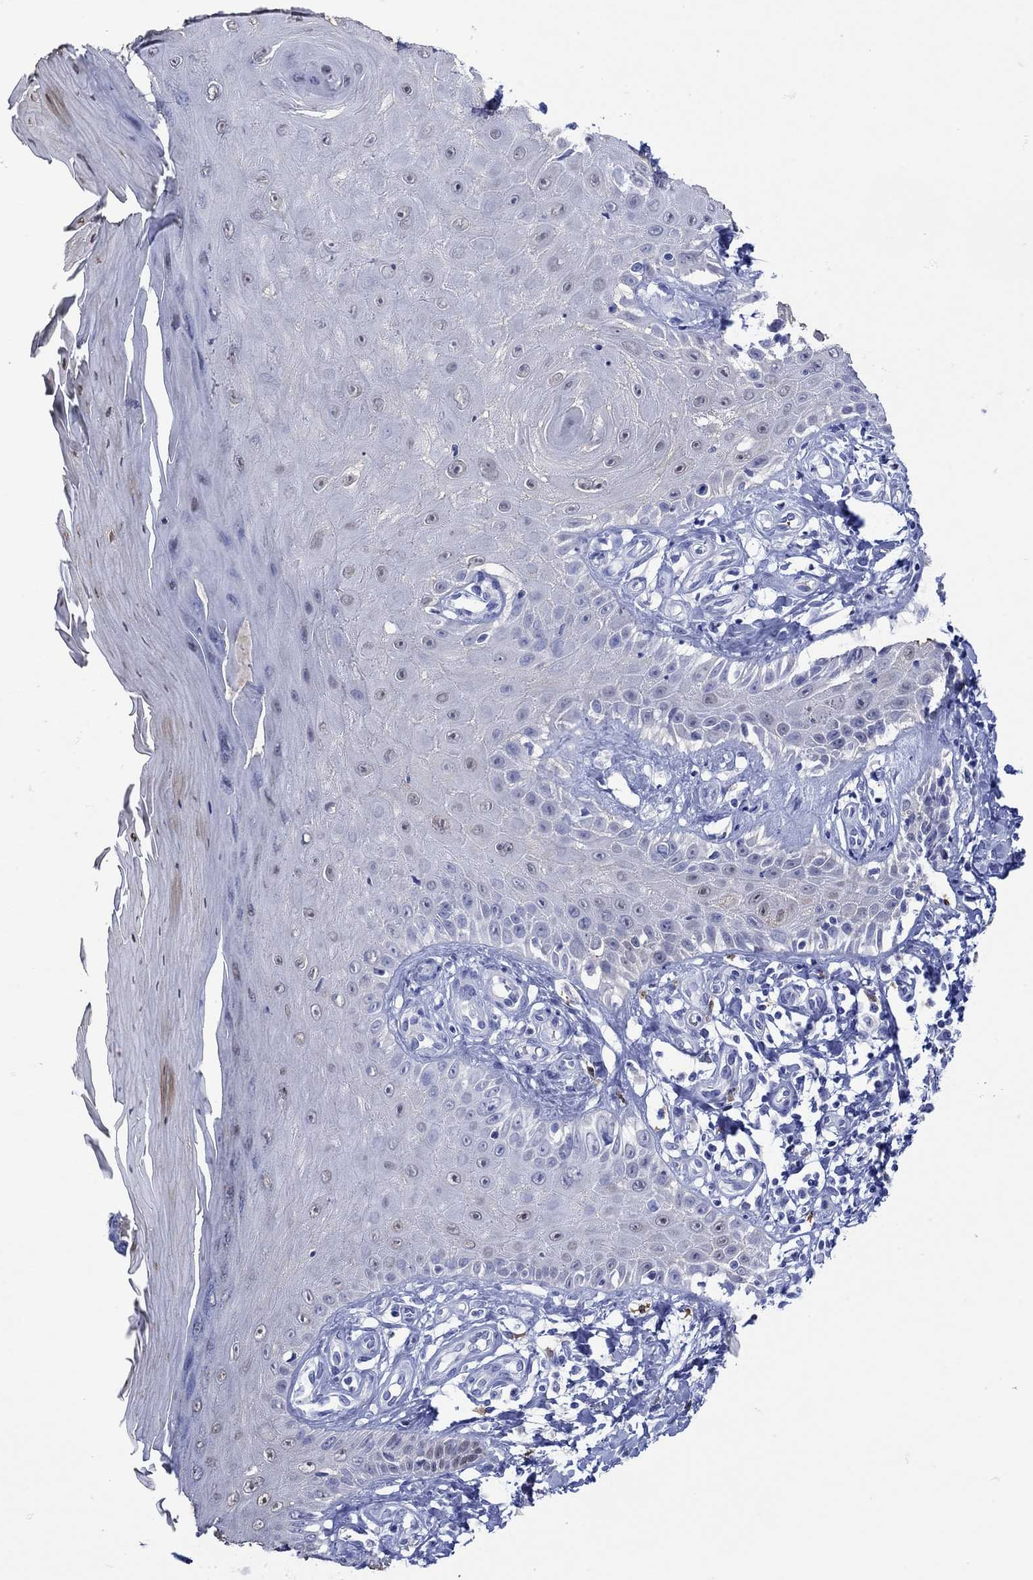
{"staining": {"intensity": "negative", "quantity": "none", "location": "none"}, "tissue": "skin", "cell_type": "Fibroblasts", "image_type": "normal", "snomed": [{"axis": "morphology", "description": "Normal tissue, NOS"}, {"axis": "morphology", "description": "Inflammation, NOS"}, {"axis": "morphology", "description": "Fibrosis, NOS"}, {"axis": "topography", "description": "Skin"}], "caption": "A high-resolution micrograph shows IHC staining of normal skin, which demonstrates no significant staining in fibroblasts. The staining is performed using DAB brown chromogen with nuclei counter-stained in using hematoxylin.", "gene": "LINGO3", "patient": {"sex": "male", "age": 71}}